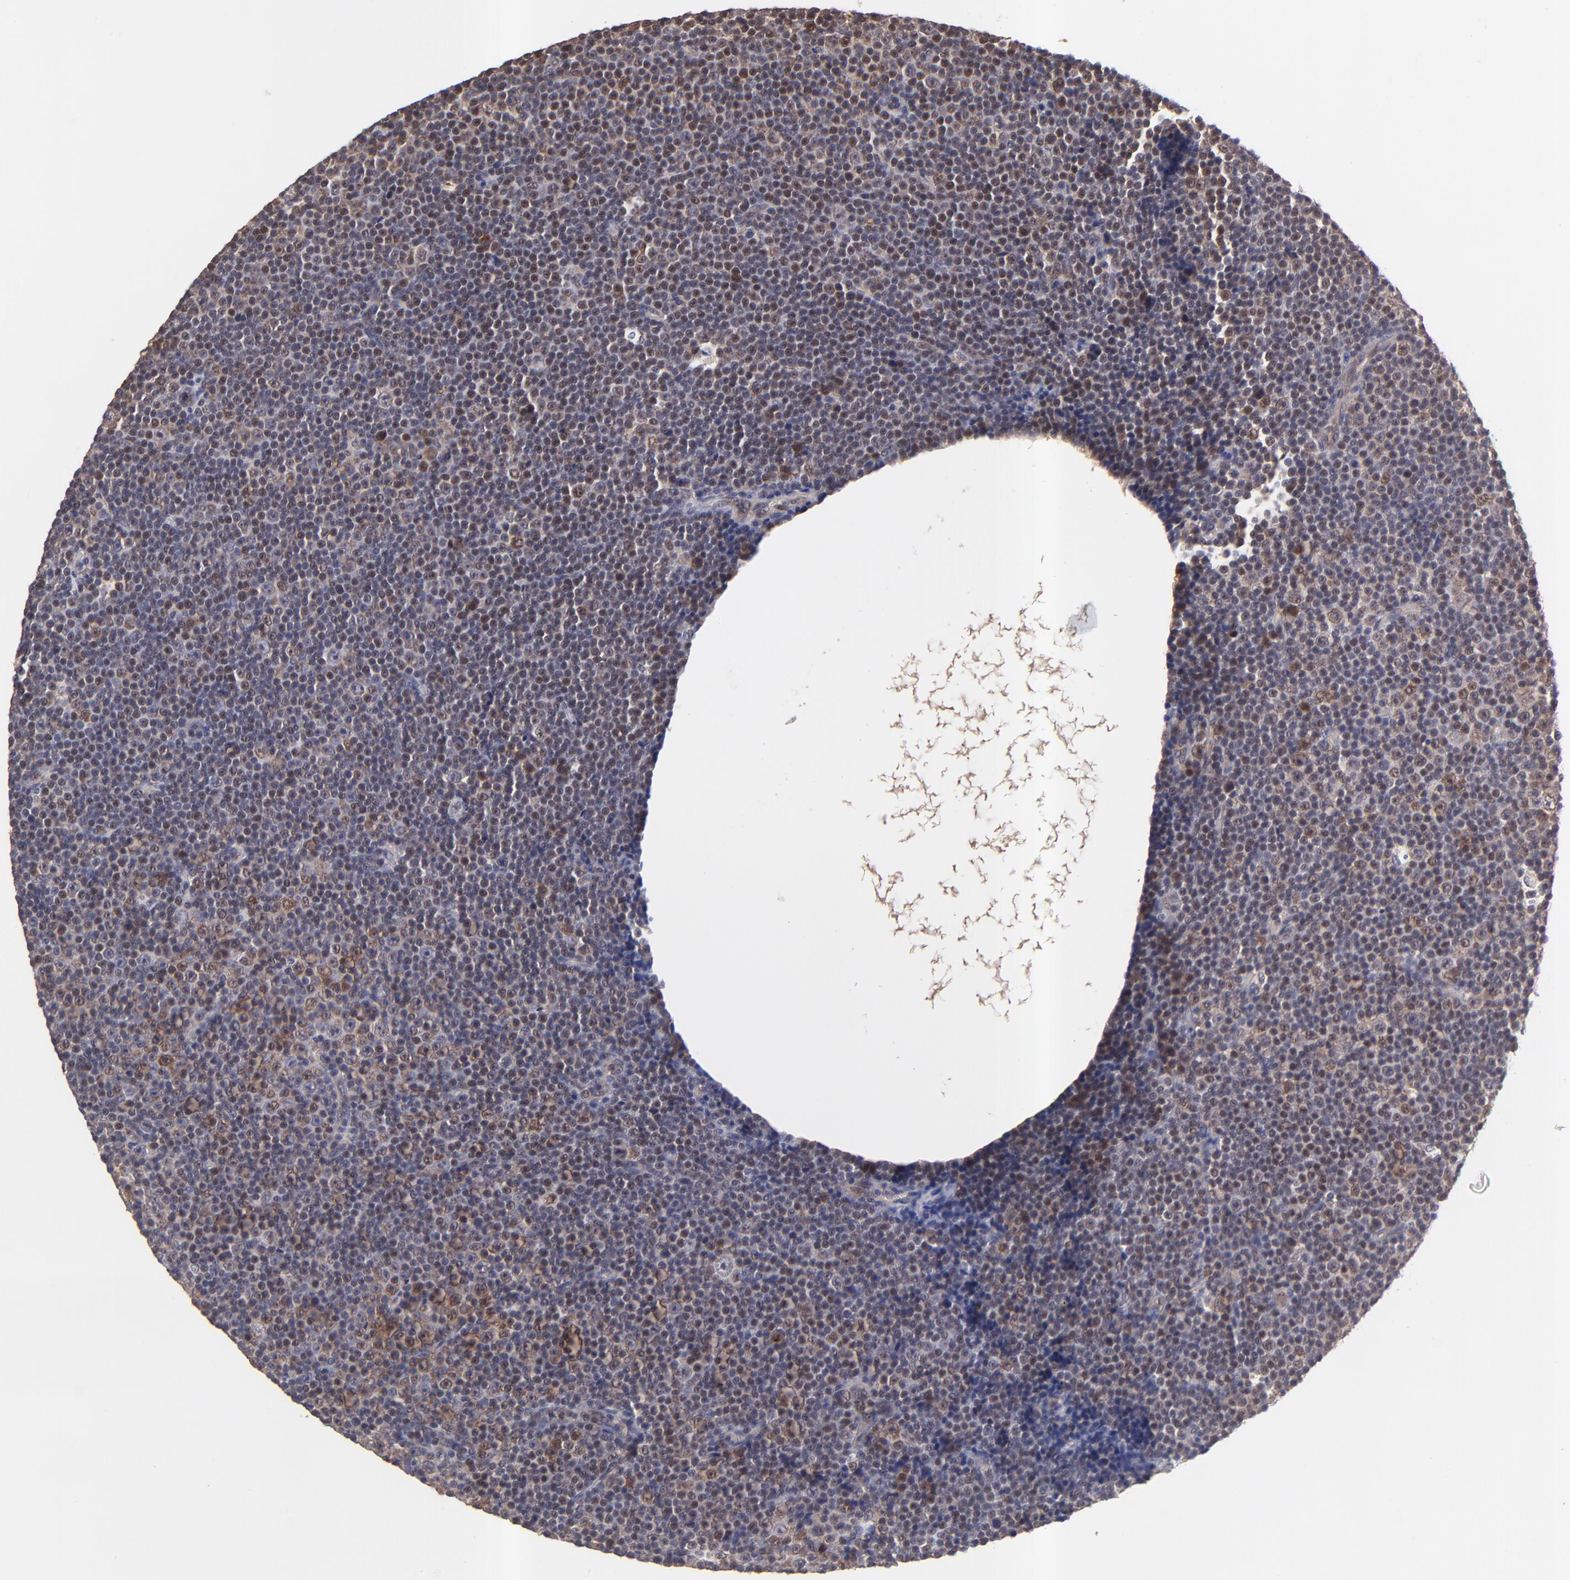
{"staining": {"intensity": "moderate", "quantity": "<25%", "location": "cytoplasmic/membranous,nuclear"}, "tissue": "lymphoma", "cell_type": "Tumor cells", "image_type": "cancer", "snomed": [{"axis": "morphology", "description": "Malignant lymphoma, non-Hodgkin's type, Low grade"}, {"axis": "topography", "description": "Lymph node"}], "caption": "Immunohistochemistry staining of low-grade malignant lymphoma, non-Hodgkin's type, which demonstrates low levels of moderate cytoplasmic/membranous and nuclear positivity in about <25% of tumor cells indicating moderate cytoplasmic/membranous and nuclear protein positivity. The staining was performed using DAB (3,3'-diaminobenzidine) (brown) for protein detection and nuclei were counterstained in hematoxylin (blue).", "gene": "BAIAP2L2", "patient": {"sex": "female", "age": 67}}